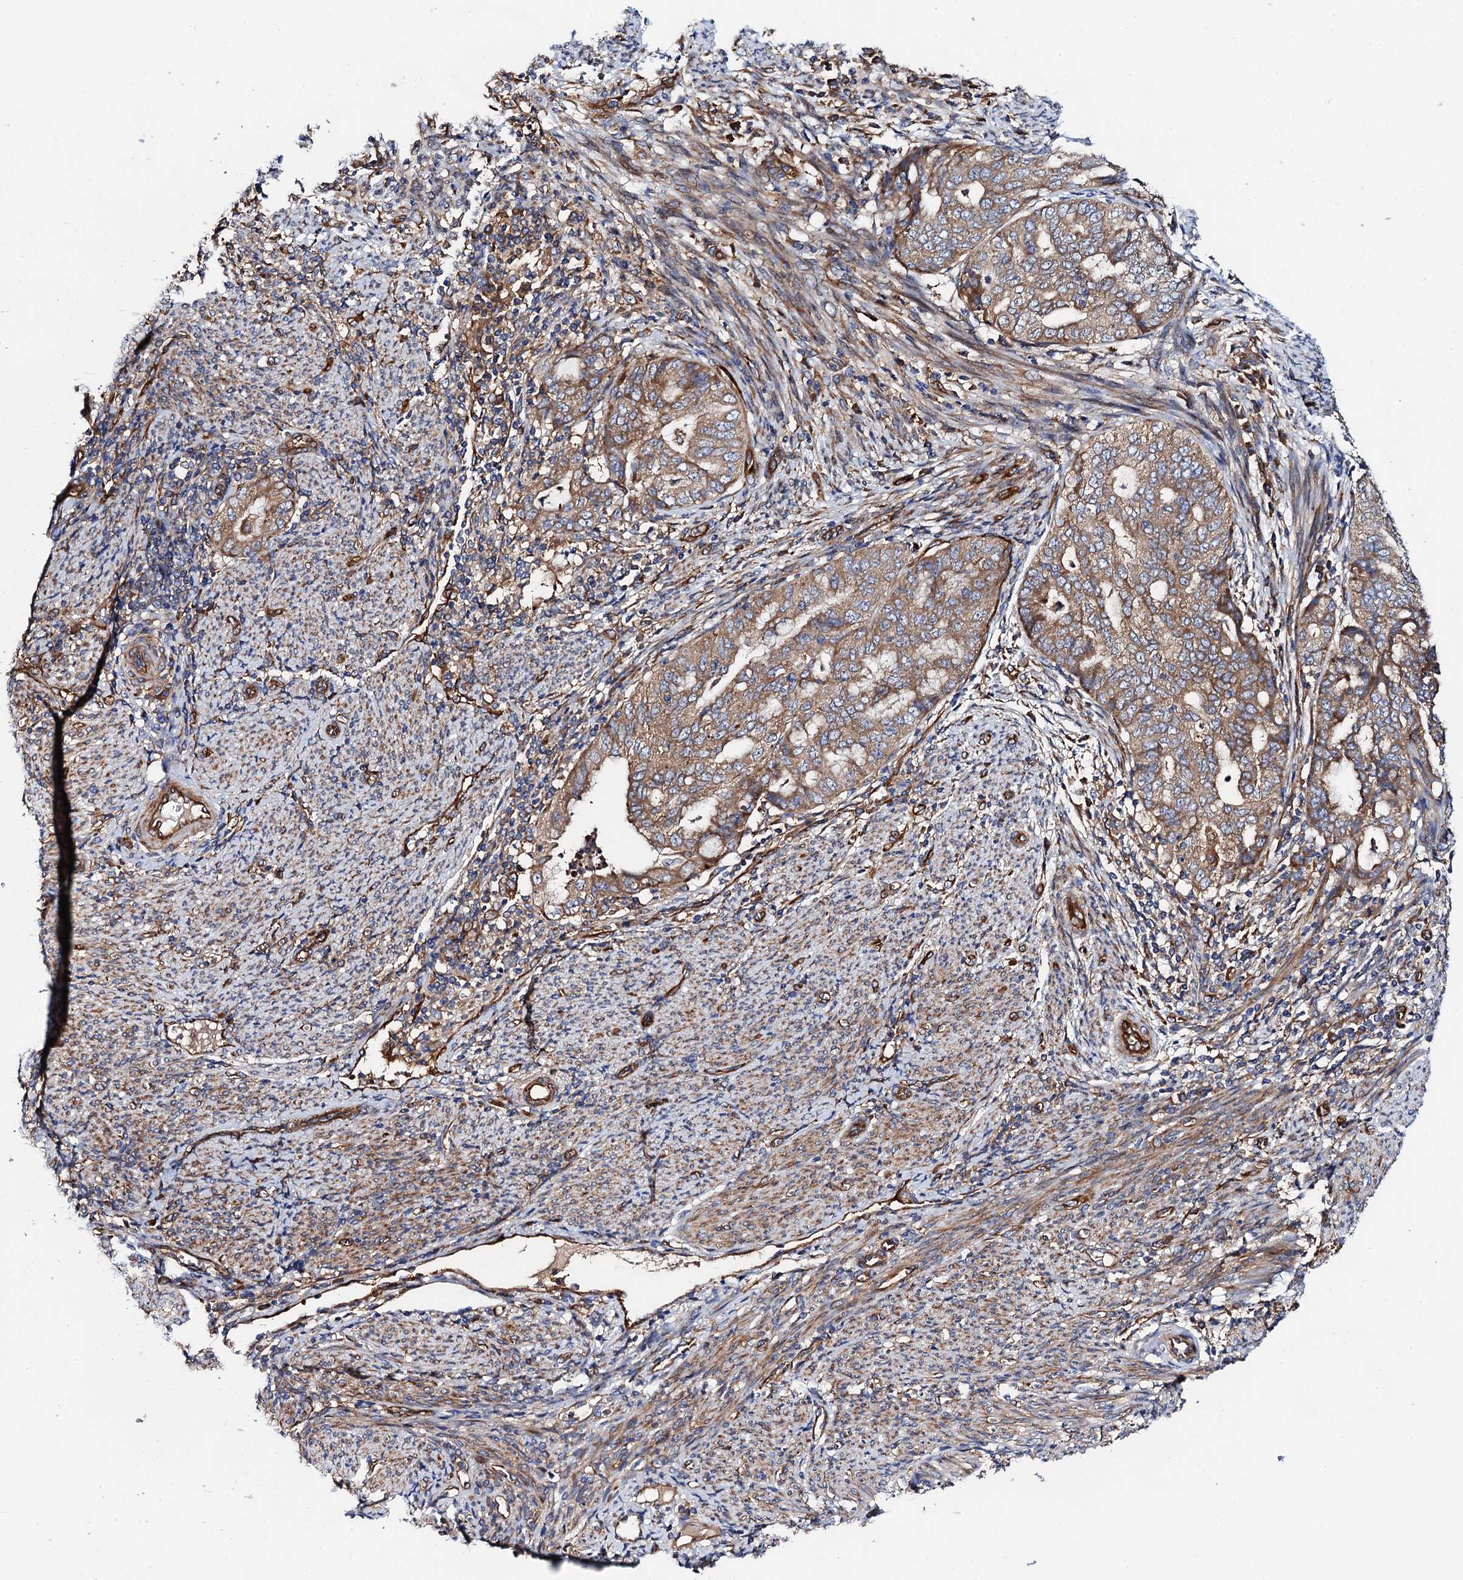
{"staining": {"intensity": "moderate", "quantity": ">75%", "location": "cytoplasmic/membranous"}, "tissue": "endometrial cancer", "cell_type": "Tumor cells", "image_type": "cancer", "snomed": [{"axis": "morphology", "description": "Adenocarcinoma, NOS"}, {"axis": "topography", "description": "Endometrium"}], "caption": "Tumor cells display medium levels of moderate cytoplasmic/membranous expression in approximately >75% of cells in endometrial adenocarcinoma.", "gene": "MRPL48", "patient": {"sex": "female", "age": 79}}